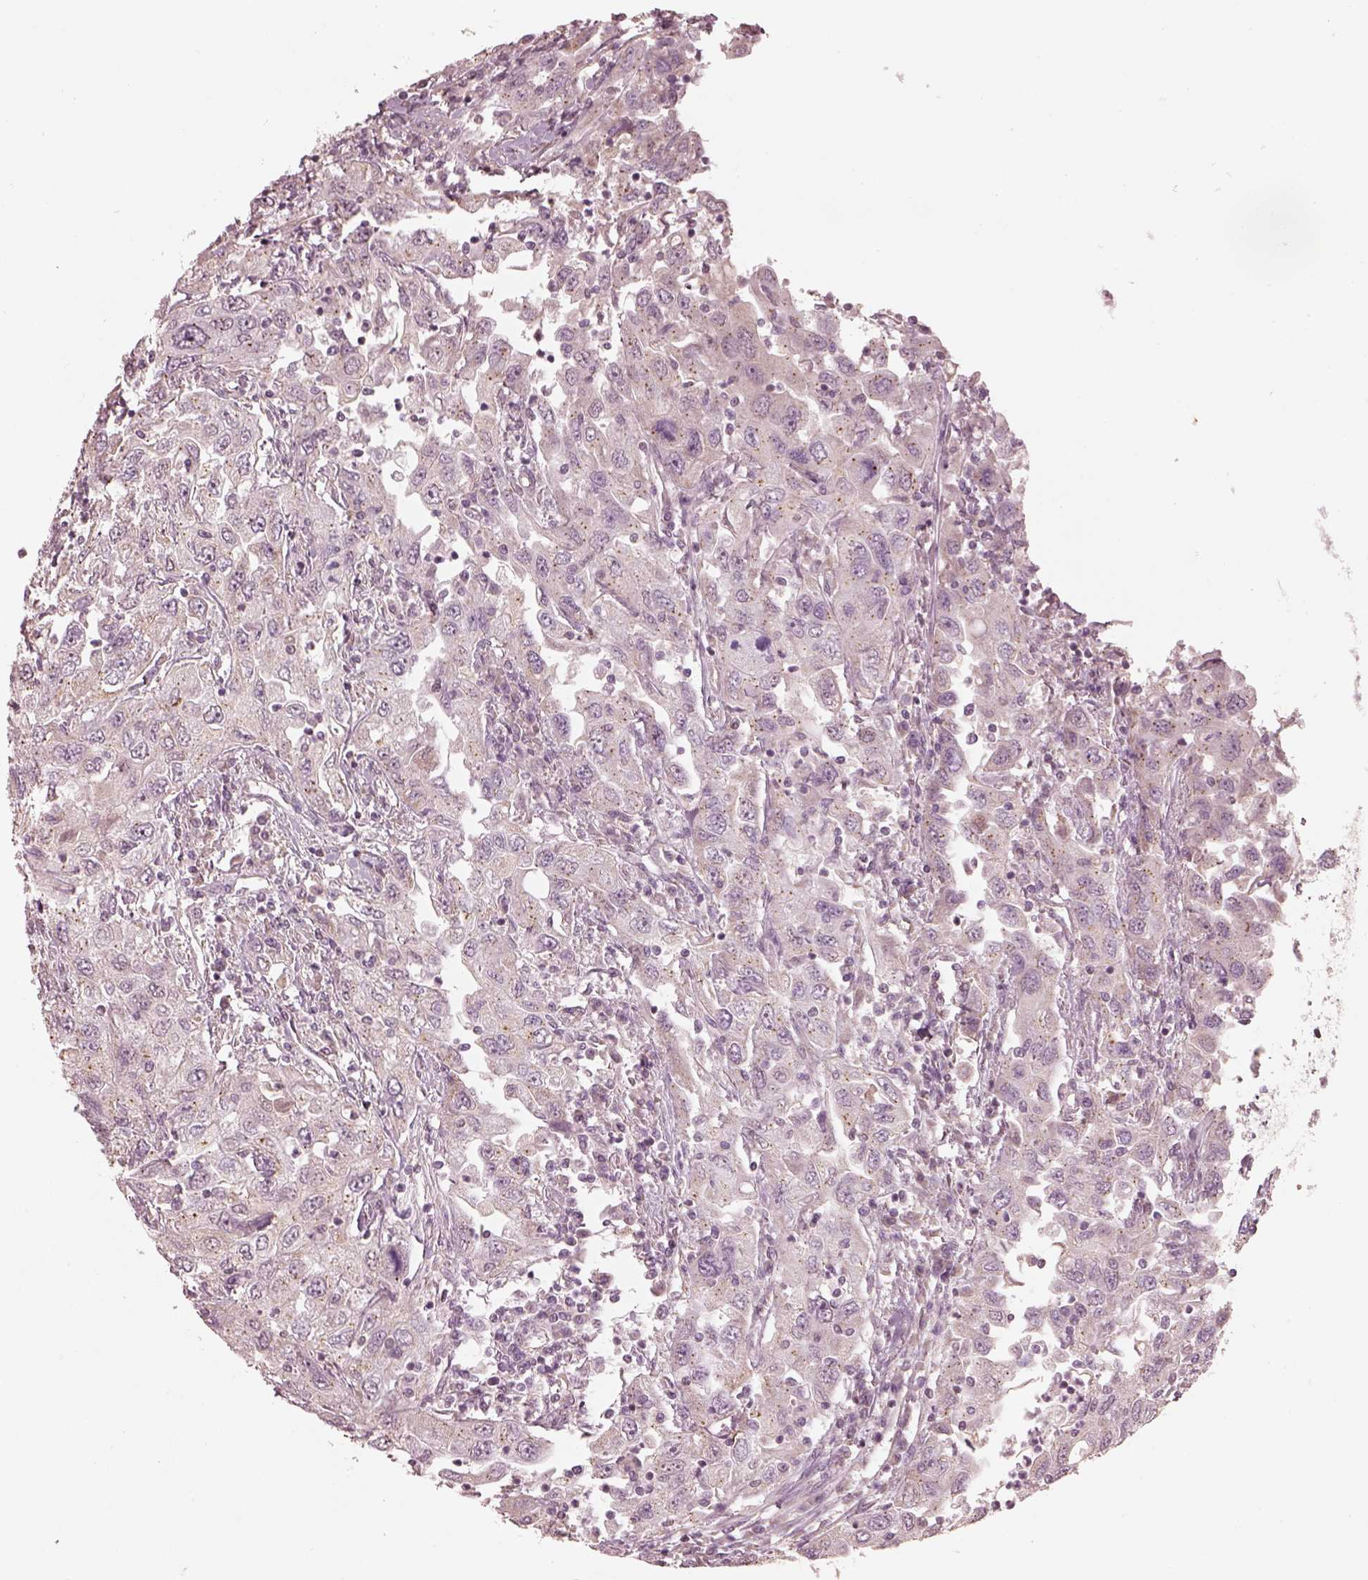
{"staining": {"intensity": "negative", "quantity": "none", "location": "none"}, "tissue": "urothelial cancer", "cell_type": "Tumor cells", "image_type": "cancer", "snomed": [{"axis": "morphology", "description": "Urothelial carcinoma, High grade"}, {"axis": "topography", "description": "Urinary bladder"}], "caption": "Tumor cells show no significant protein staining in urothelial carcinoma (high-grade).", "gene": "SLC7A4", "patient": {"sex": "male", "age": 76}}